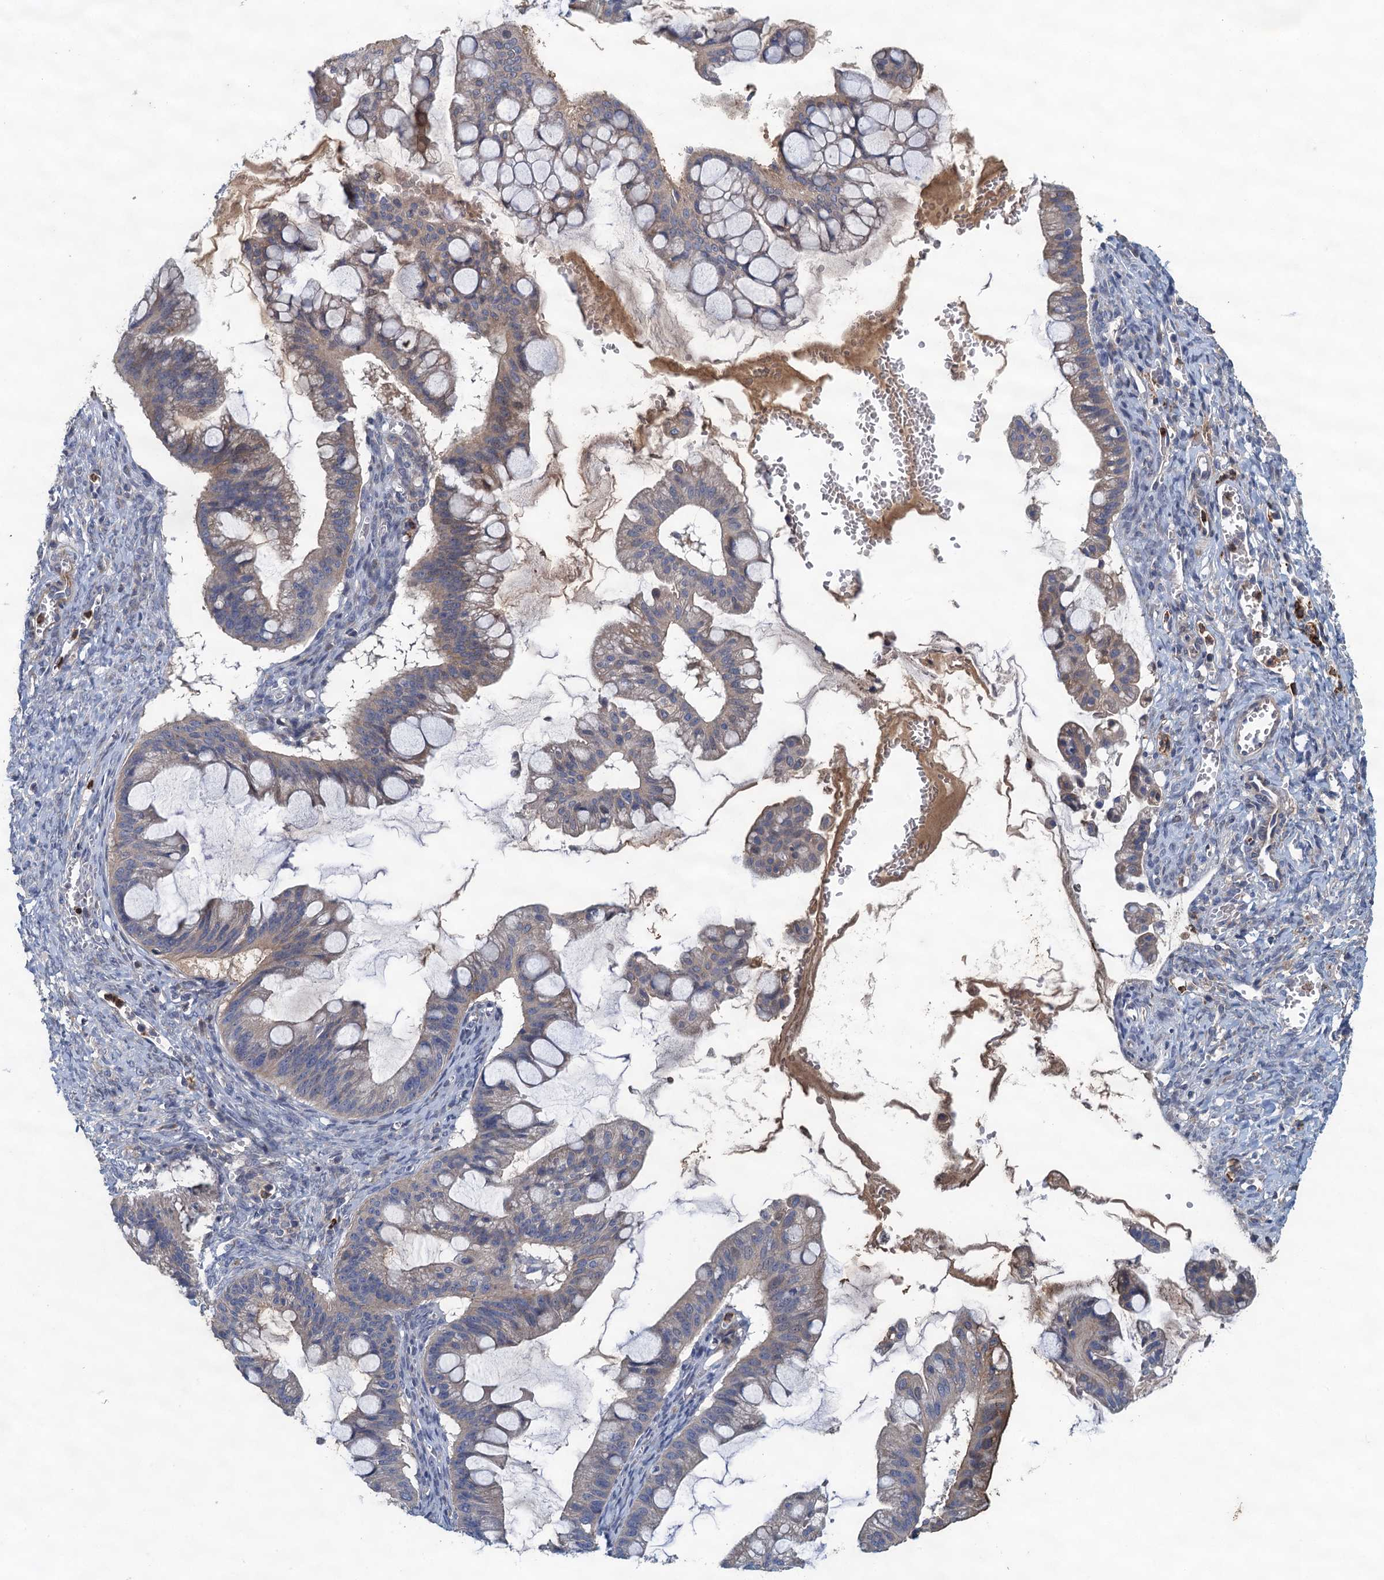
{"staining": {"intensity": "weak", "quantity": "<25%", "location": "cytoplasmic/membranous"}, "tissue": "ovarian cancer", "cell_type": "Tumor cells", "image_type": "cancer", "snomed": [{"axis": "morphology", "description": "Cystadenocarcinoma, mucinous, NOS"}, {"axis": "topography", "description": "Ovary"}], "caption": "Immunohistochemistry (IHC) photomicrograph of human mucinous cystadenocarcinoma (ovarian) stained for a protein (brown), which reveals no positivity in tumor cells.", "gene": "TPCN1", "patient": {"sex": "female", "age": 73}}